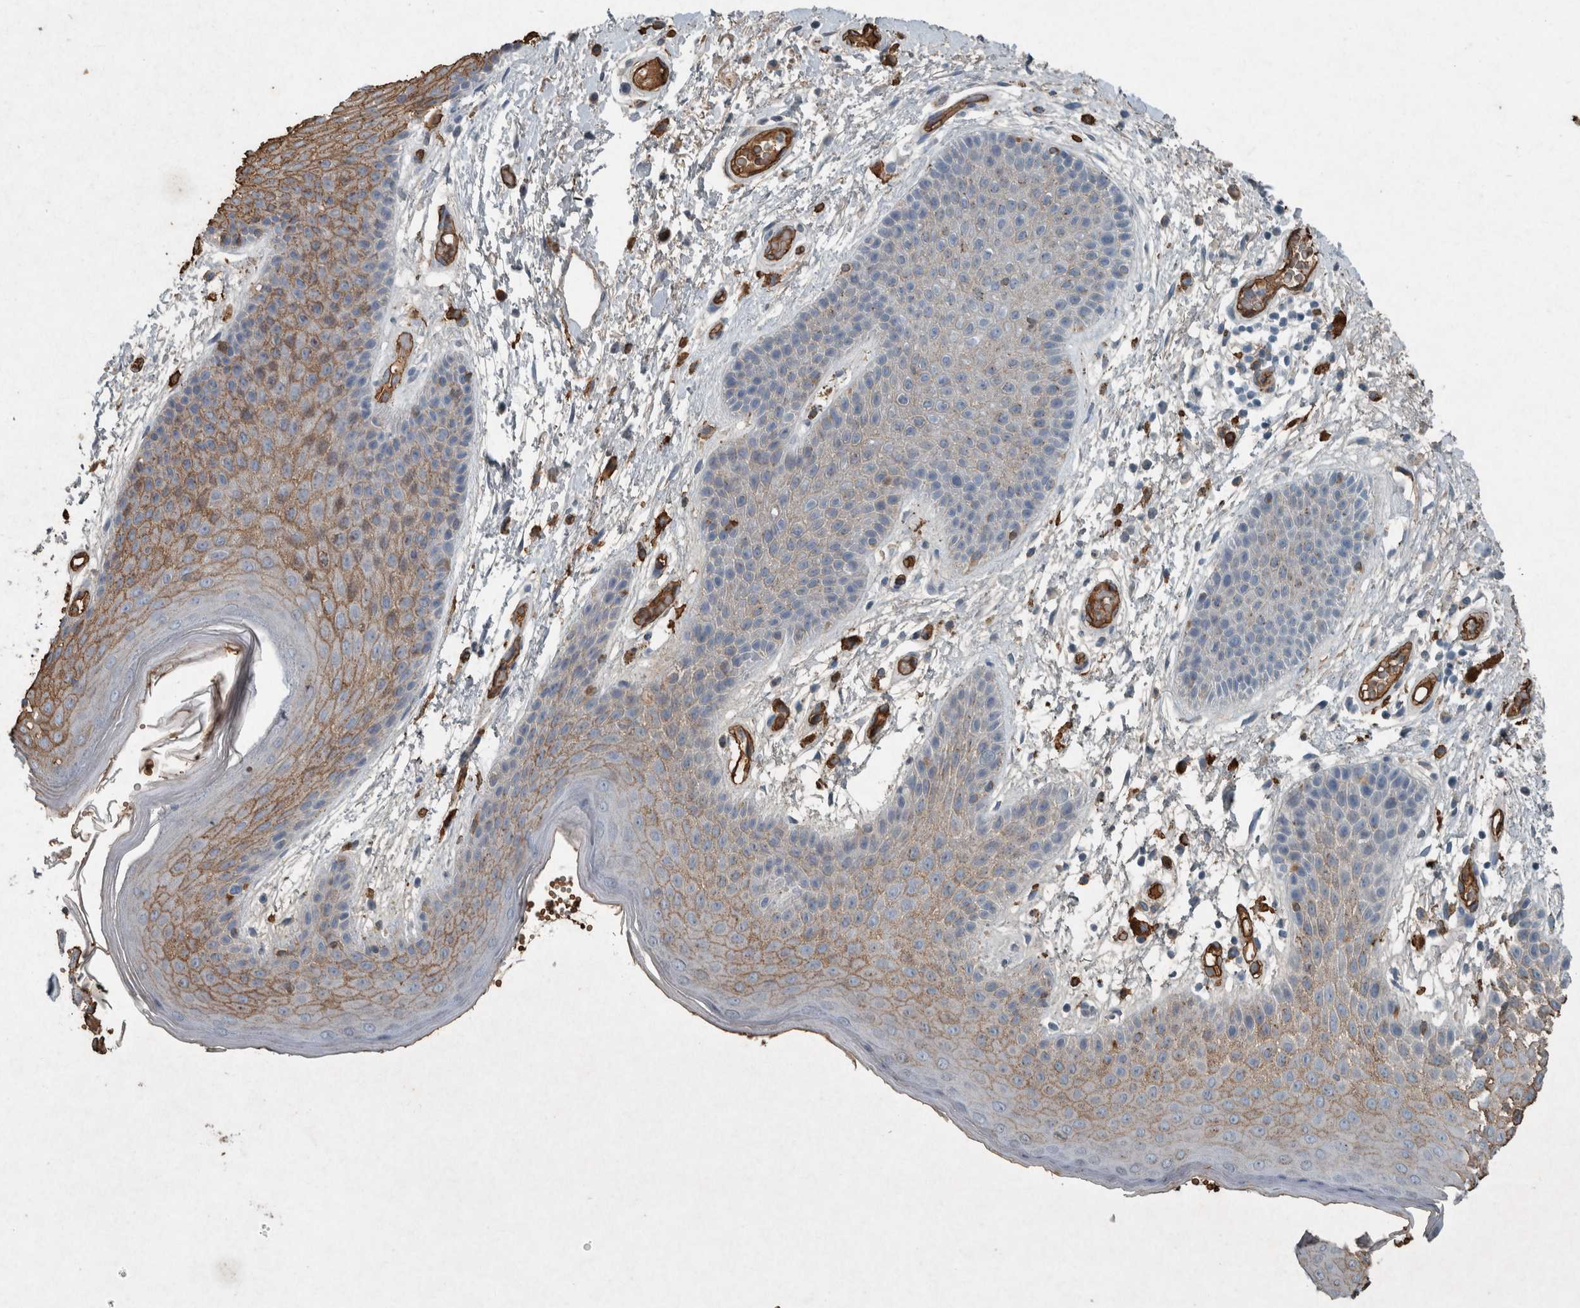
{"staining": {"intensity": "moderate", "quantity": "25%-75%", "location": "cytoplasmic/membranous"}, "tissue": "skin", "cell_type": "Epidermal cells", "image_type": "normal", "snomed": [{"axis": "morphology", "description": "Normal tissue, NOS"}, {"axis": "topography", "description": "Anal"}], "caption": "A brown stain highlights moderate cytoplasmic/membranous positivity of a protein in epidermal cells of benign skin.", "gene": "LBP", "patient": {"sex": "male", "age": 74}}